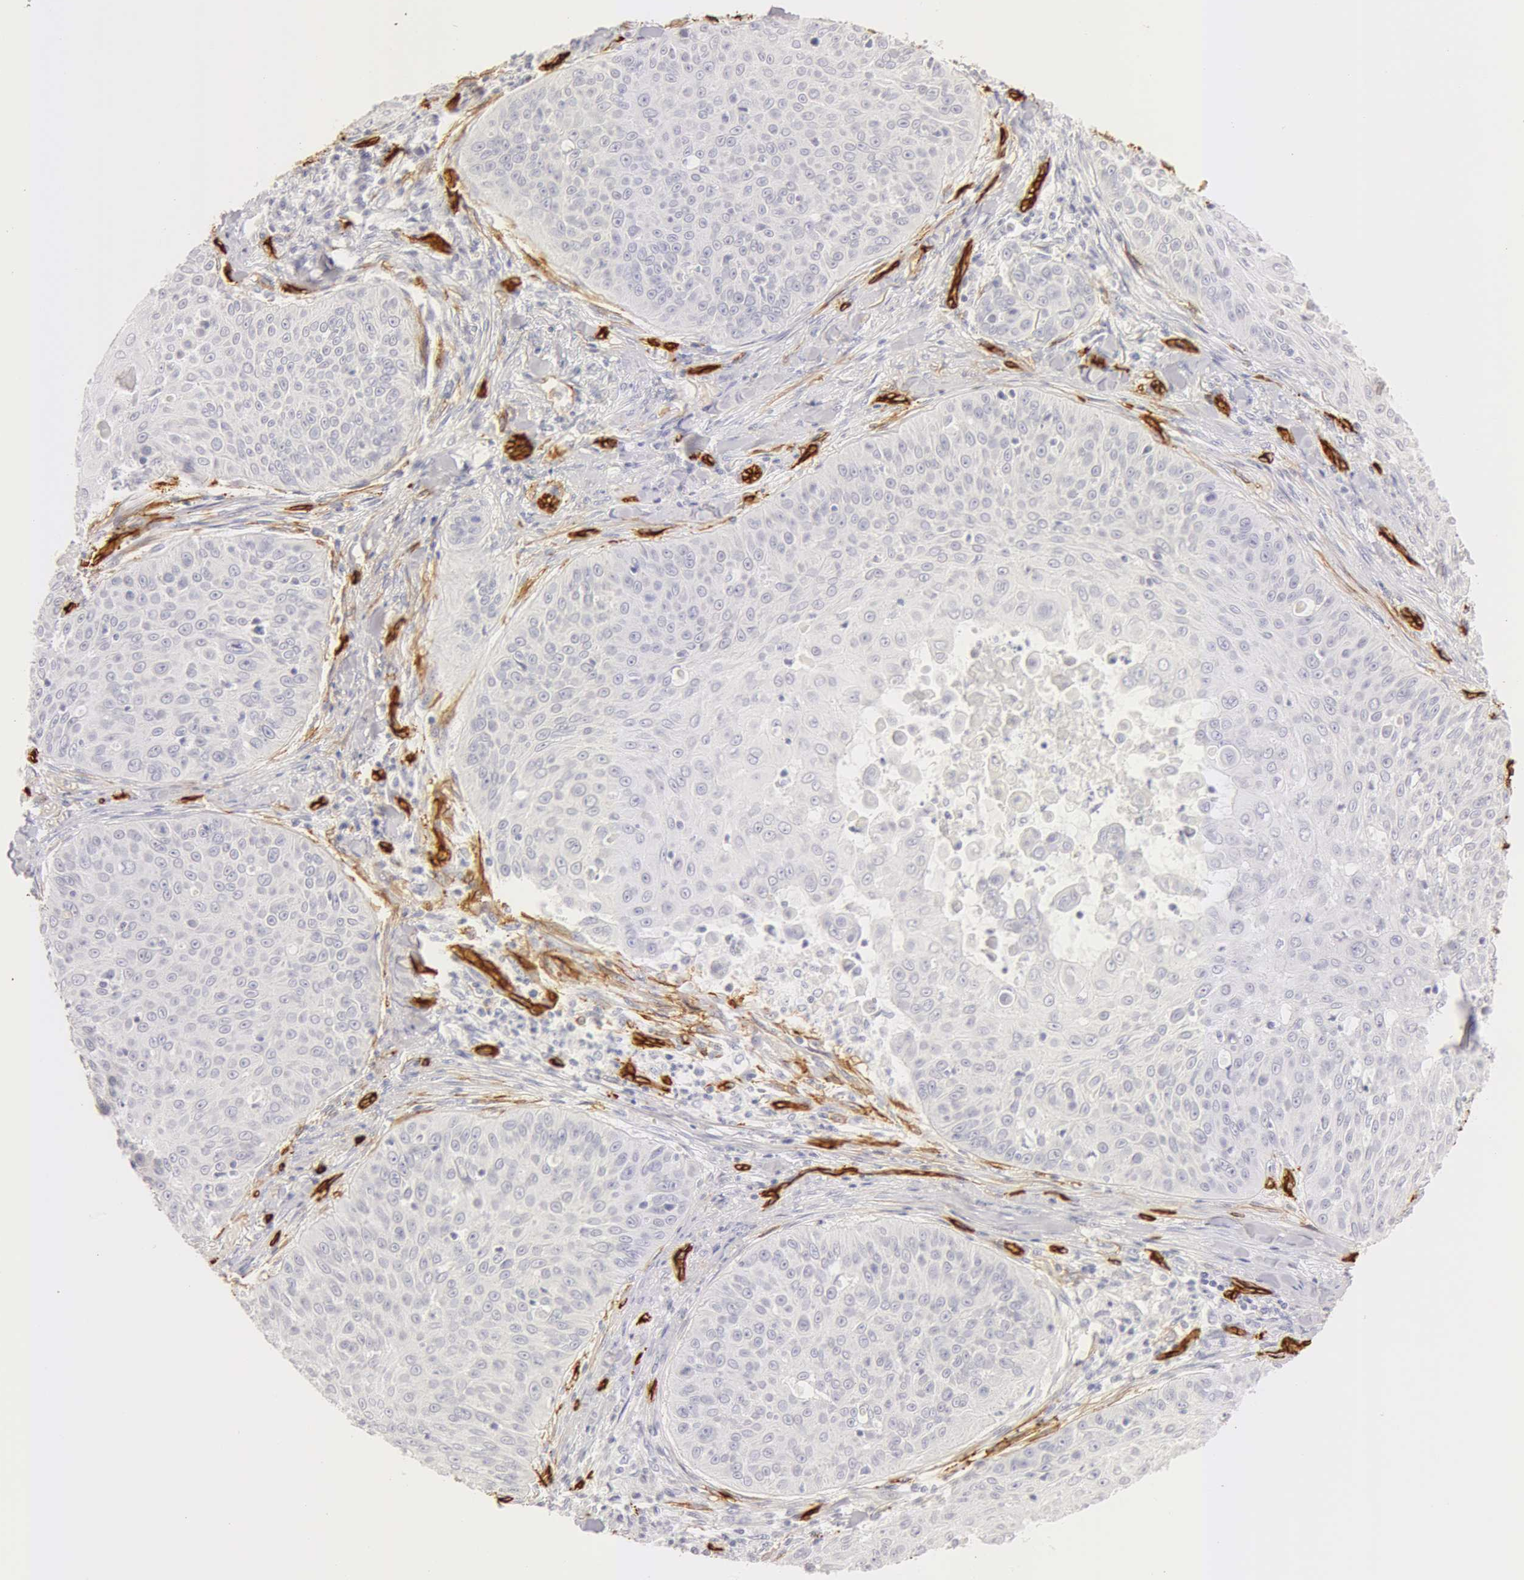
{"staining": {"intensity": "negative", "quantity": "none", "location": "none"}, "tissue": "skin cancer", "cell_type": "Tumor cells", "image_type": "cancer", "snomed": [{"axis": "morphology", "description": "Squamous cell carcinoma, NOS"}, {"axis": "topography", "description": "Skin"}], "caption": "There is no significant positivity in tumor cells of skin cancer.", "gene": "AQP1", "patient": {"sex": "male", "age": 82}}